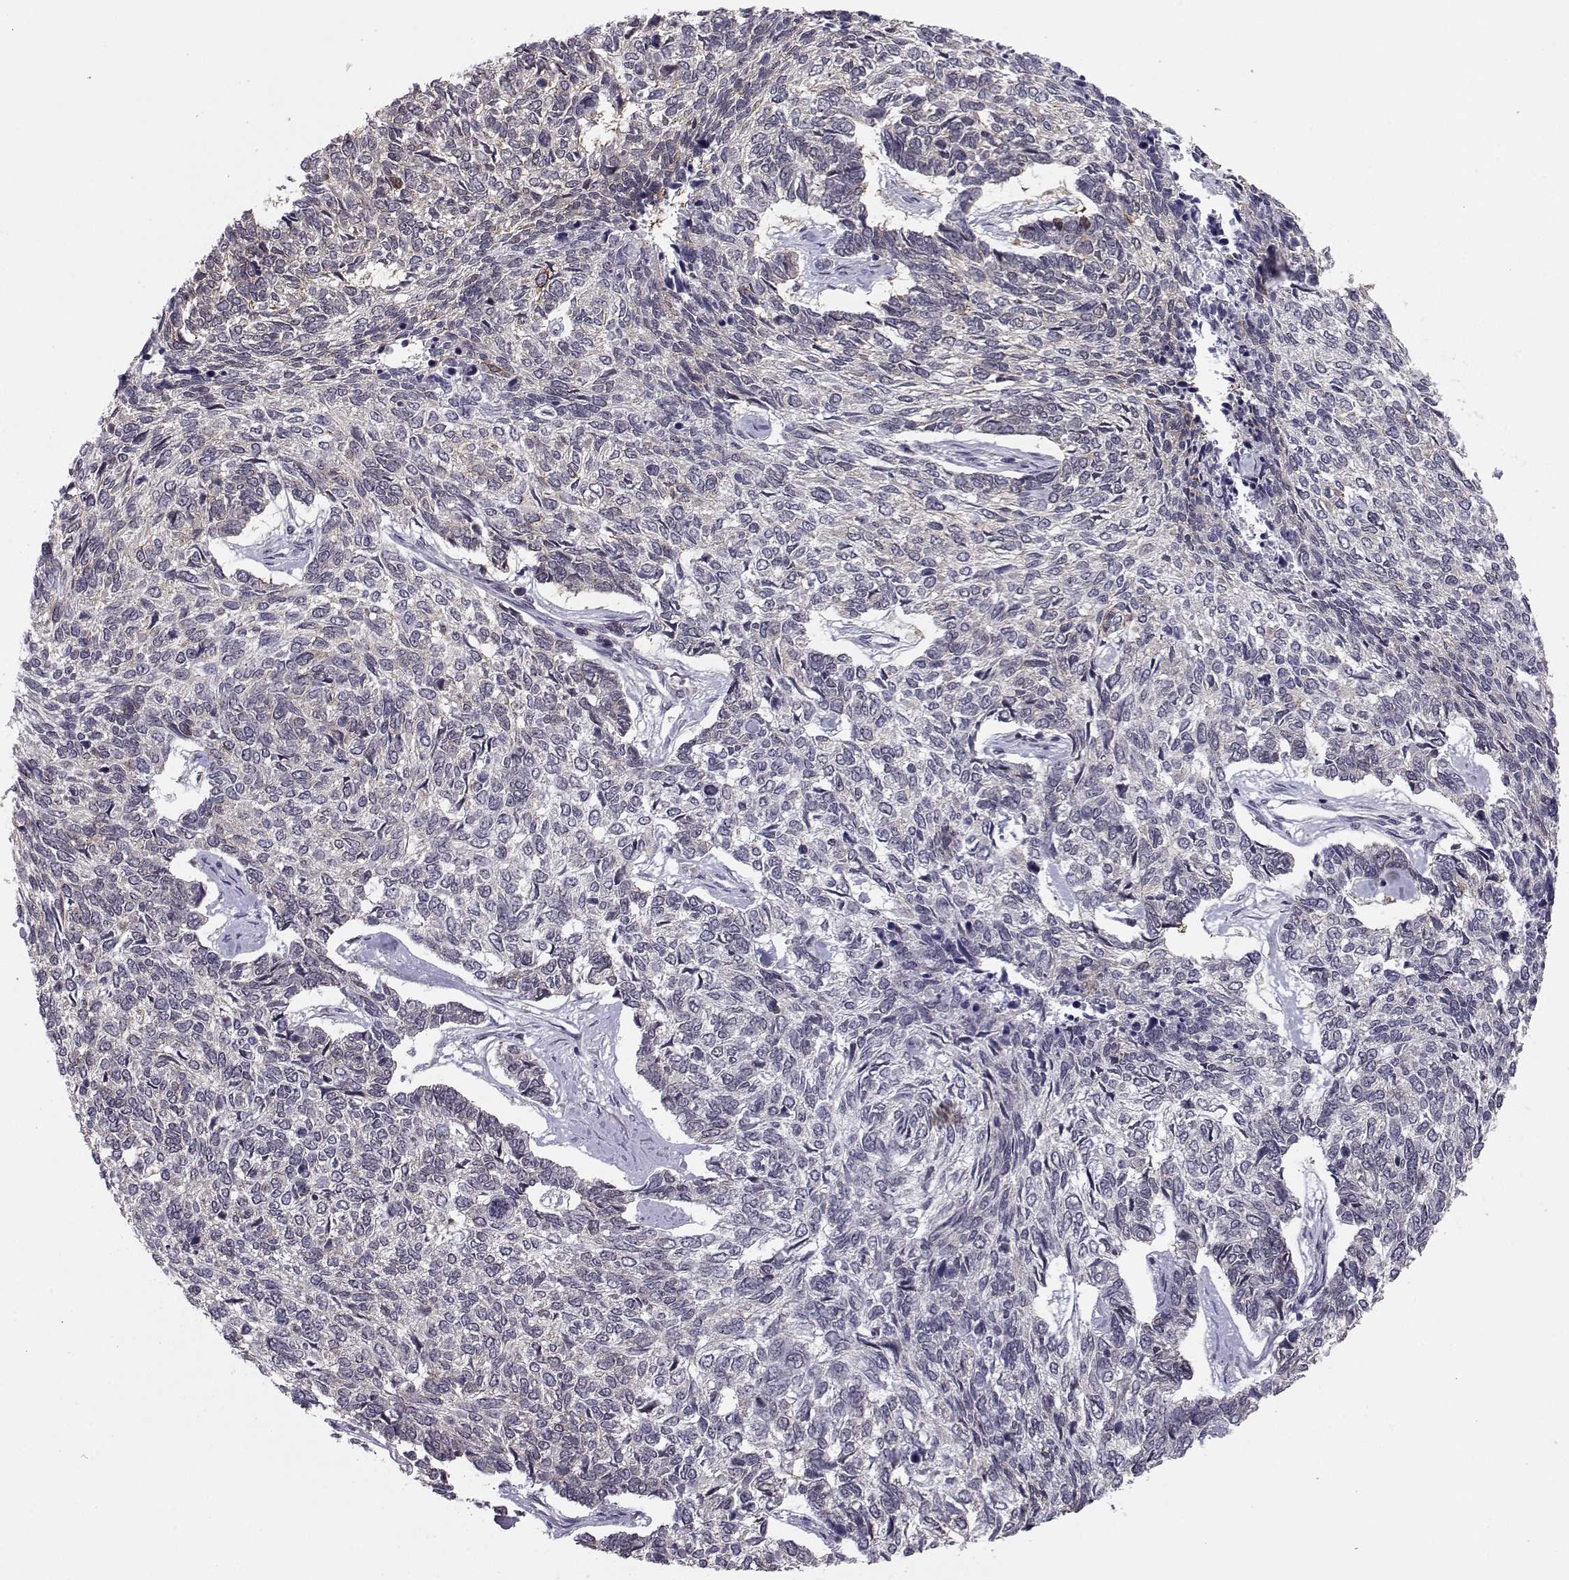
{"staining": {"intensity": "negative", "quantity": "none", "location": "none"}, "tissue": "skin cancer", "cell_type": "Tumor cells", "image_type": "cancer", "snomed": [{"axis": "morphology", "description": "Basal cell carcinoma"}, {"axis": "topography", "description": "Skin"}], "caption": "Photomicrograph shows no protein staining in tumor cells of skin basal cell carcinoma tissue.", "gene": "KIF13B", "patient": {"sex": "female", "age": 65}}